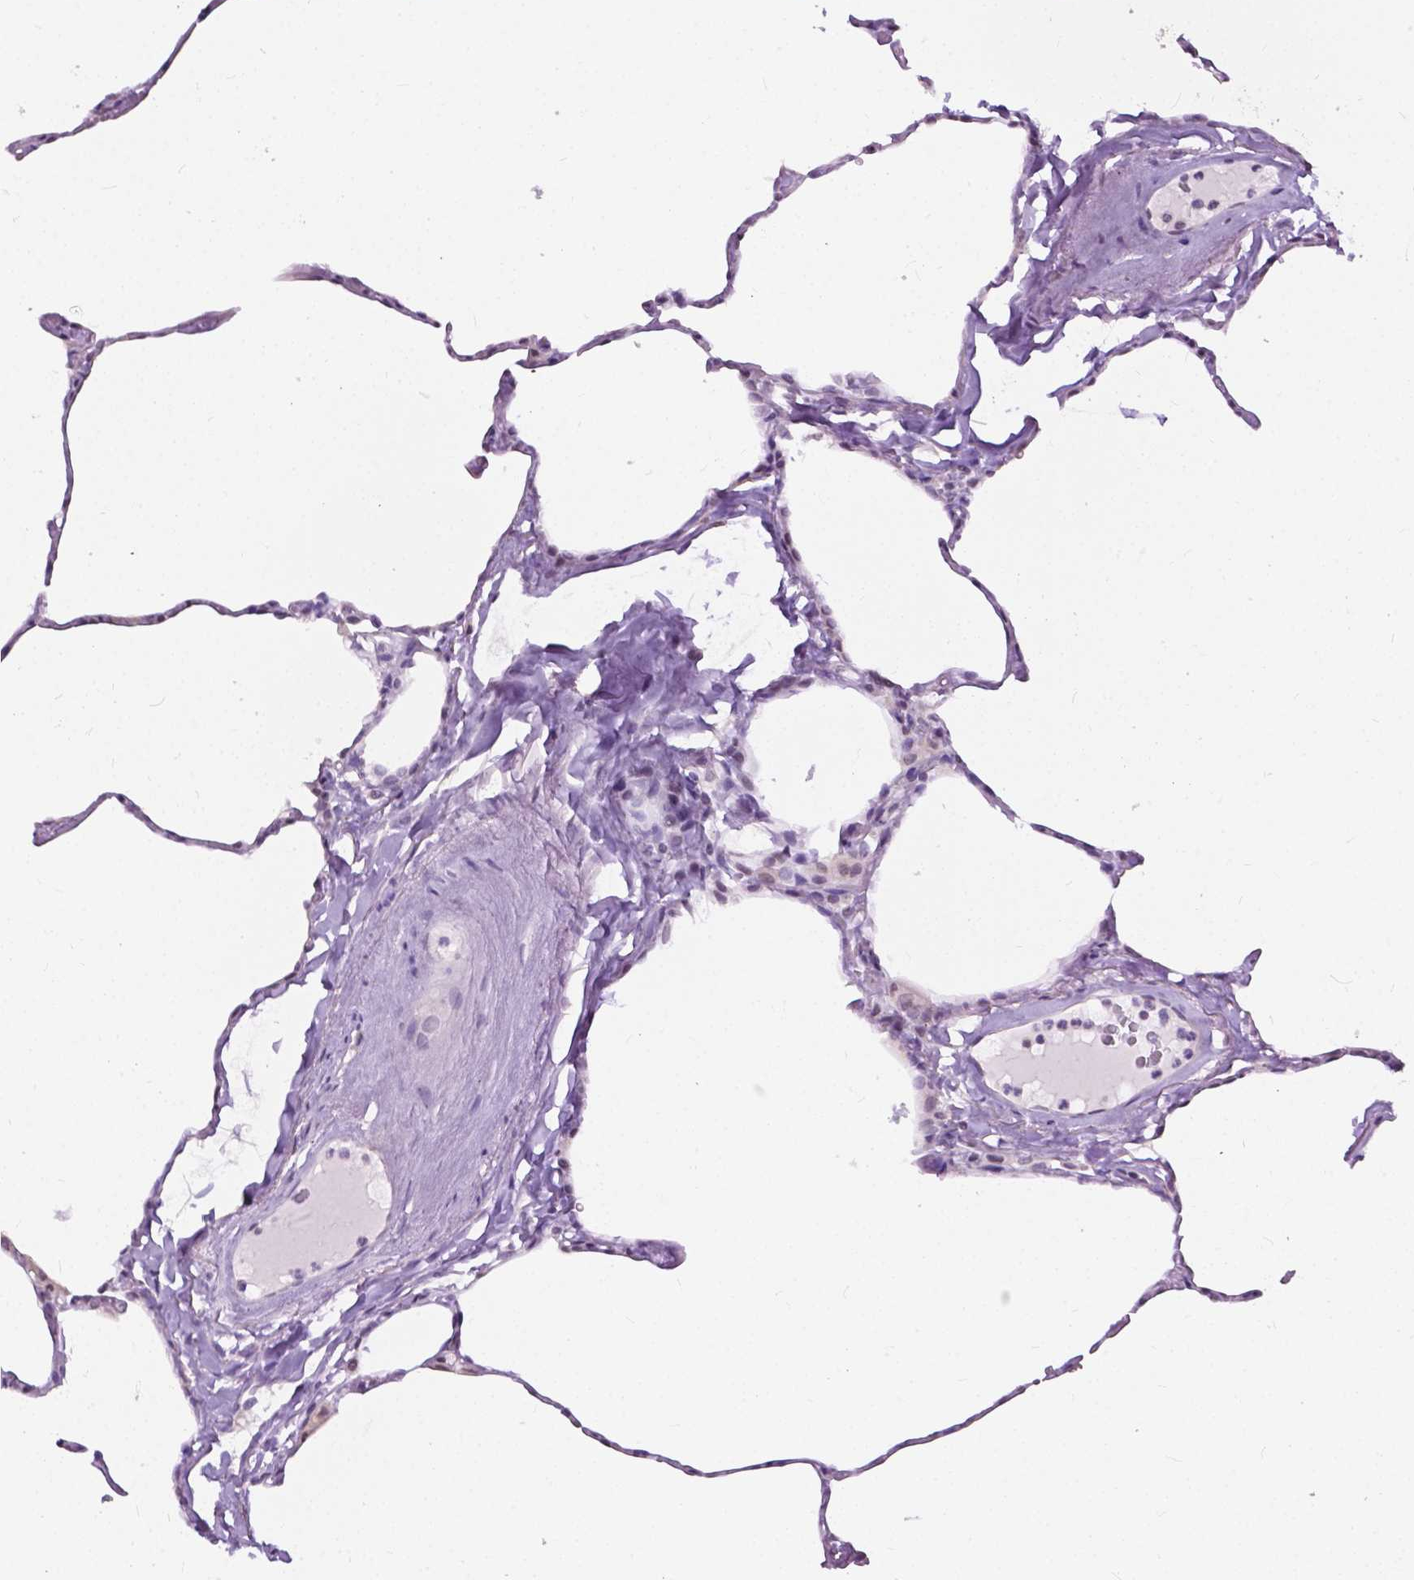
{"staining": {"intensity": "negative", "quantity": "none", "location": "none"}, "tissue": "lung", "cell_type": "Alveolar cells", "image_type": "normal", "snomed": [{"axis": "morphology", "description": "Normal tissue, NOS"}, {"axis": "topography", "description": "Lung"}], "caption": "Alveolar cells show no significant expression in normal lung.", "gene": "GPR37L1", "patient": {"sex": "male", "age": 65}}